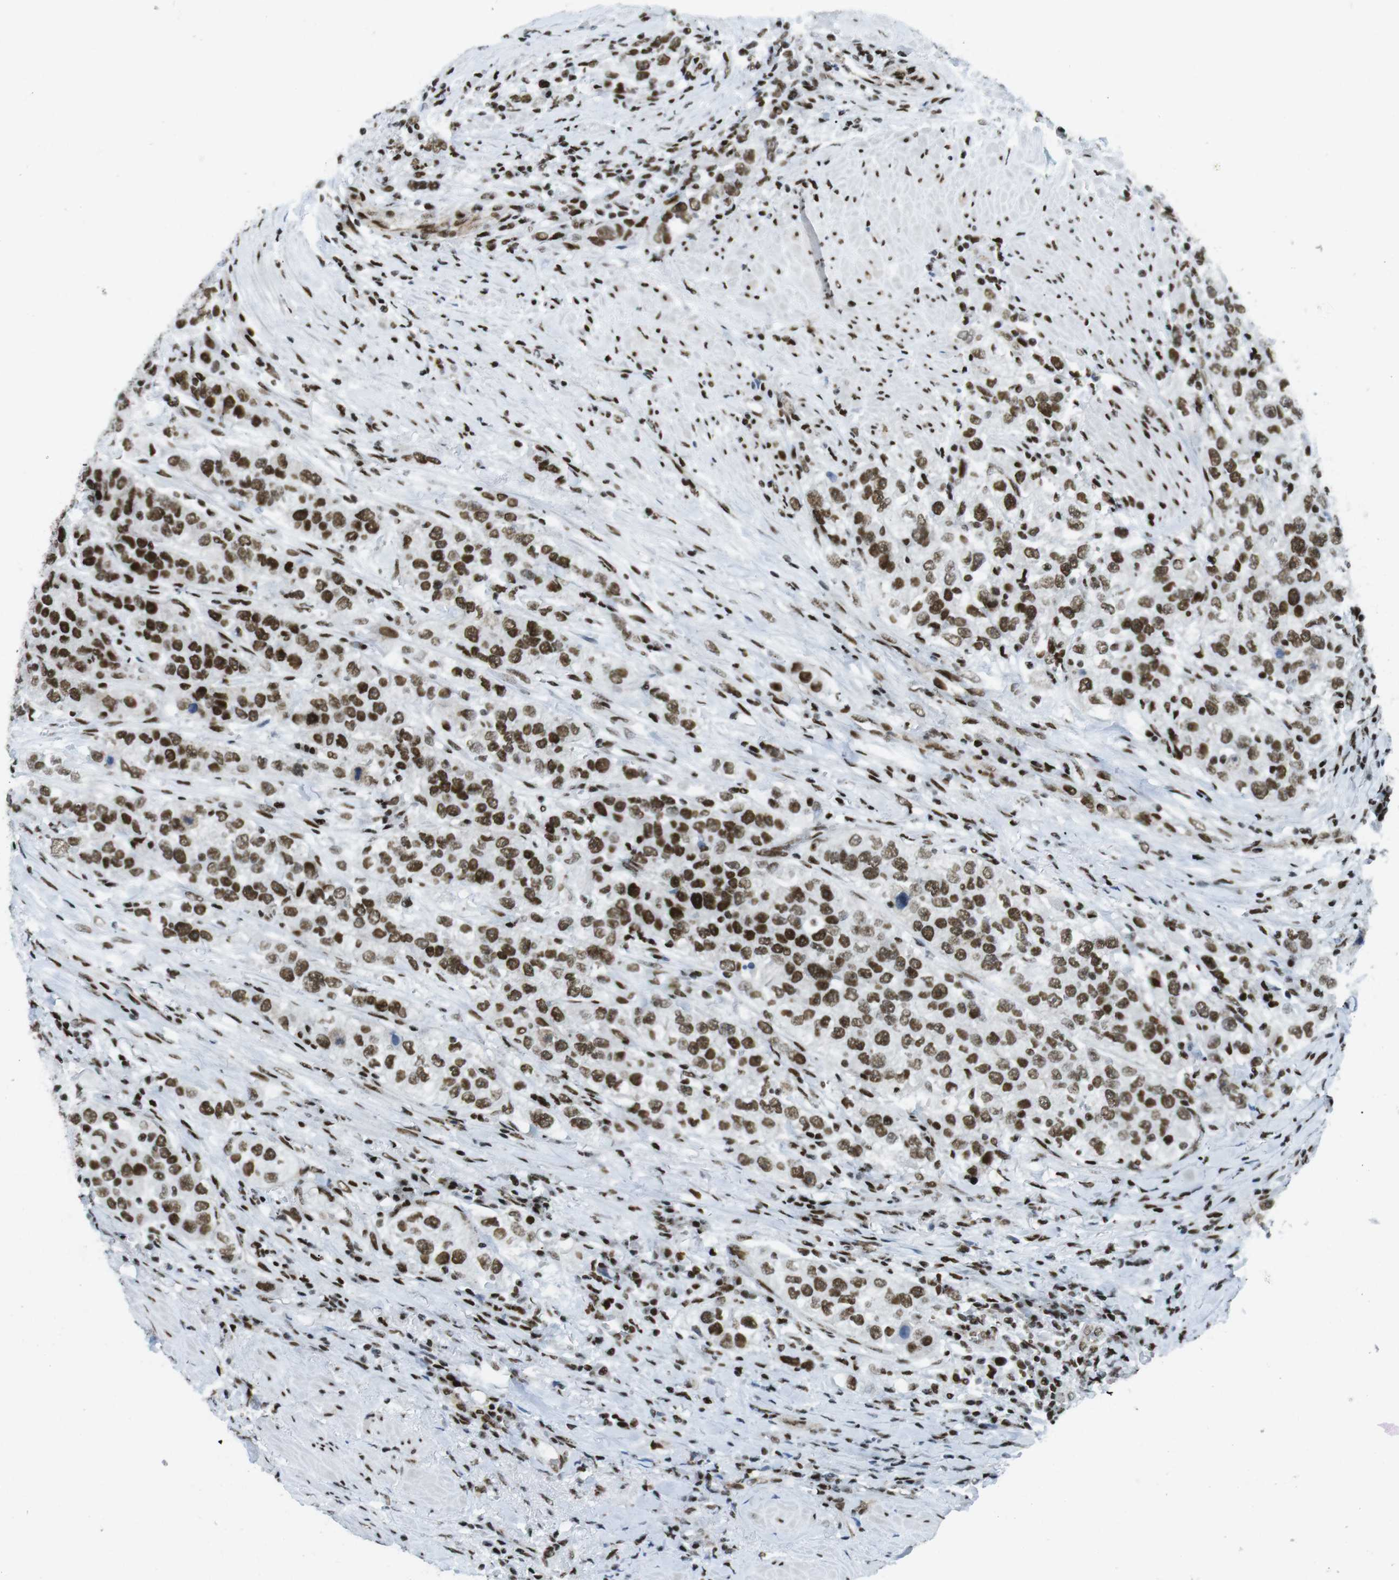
{"staining": {"intensity": "strong", "quantity": ">75%", "location": "nuclear"}, "tissue": "urothelial cancer", "cell_type": "Tumor cells", "image_type": "cancer", "snomed": [{"axis": "morphology", "description": "Urothelial carcinoma, High grade"}, {"axis": "topography", "description": "Urinary bladder"}], "caption": "This micrograph exhibits IHC staining of human high-grade urothelial carcinoma, with high strong nuclear expression in approximately >75% of tumor cells.", "gene": "ARID1A", "patient": {"sex": "female", "age": 80}}